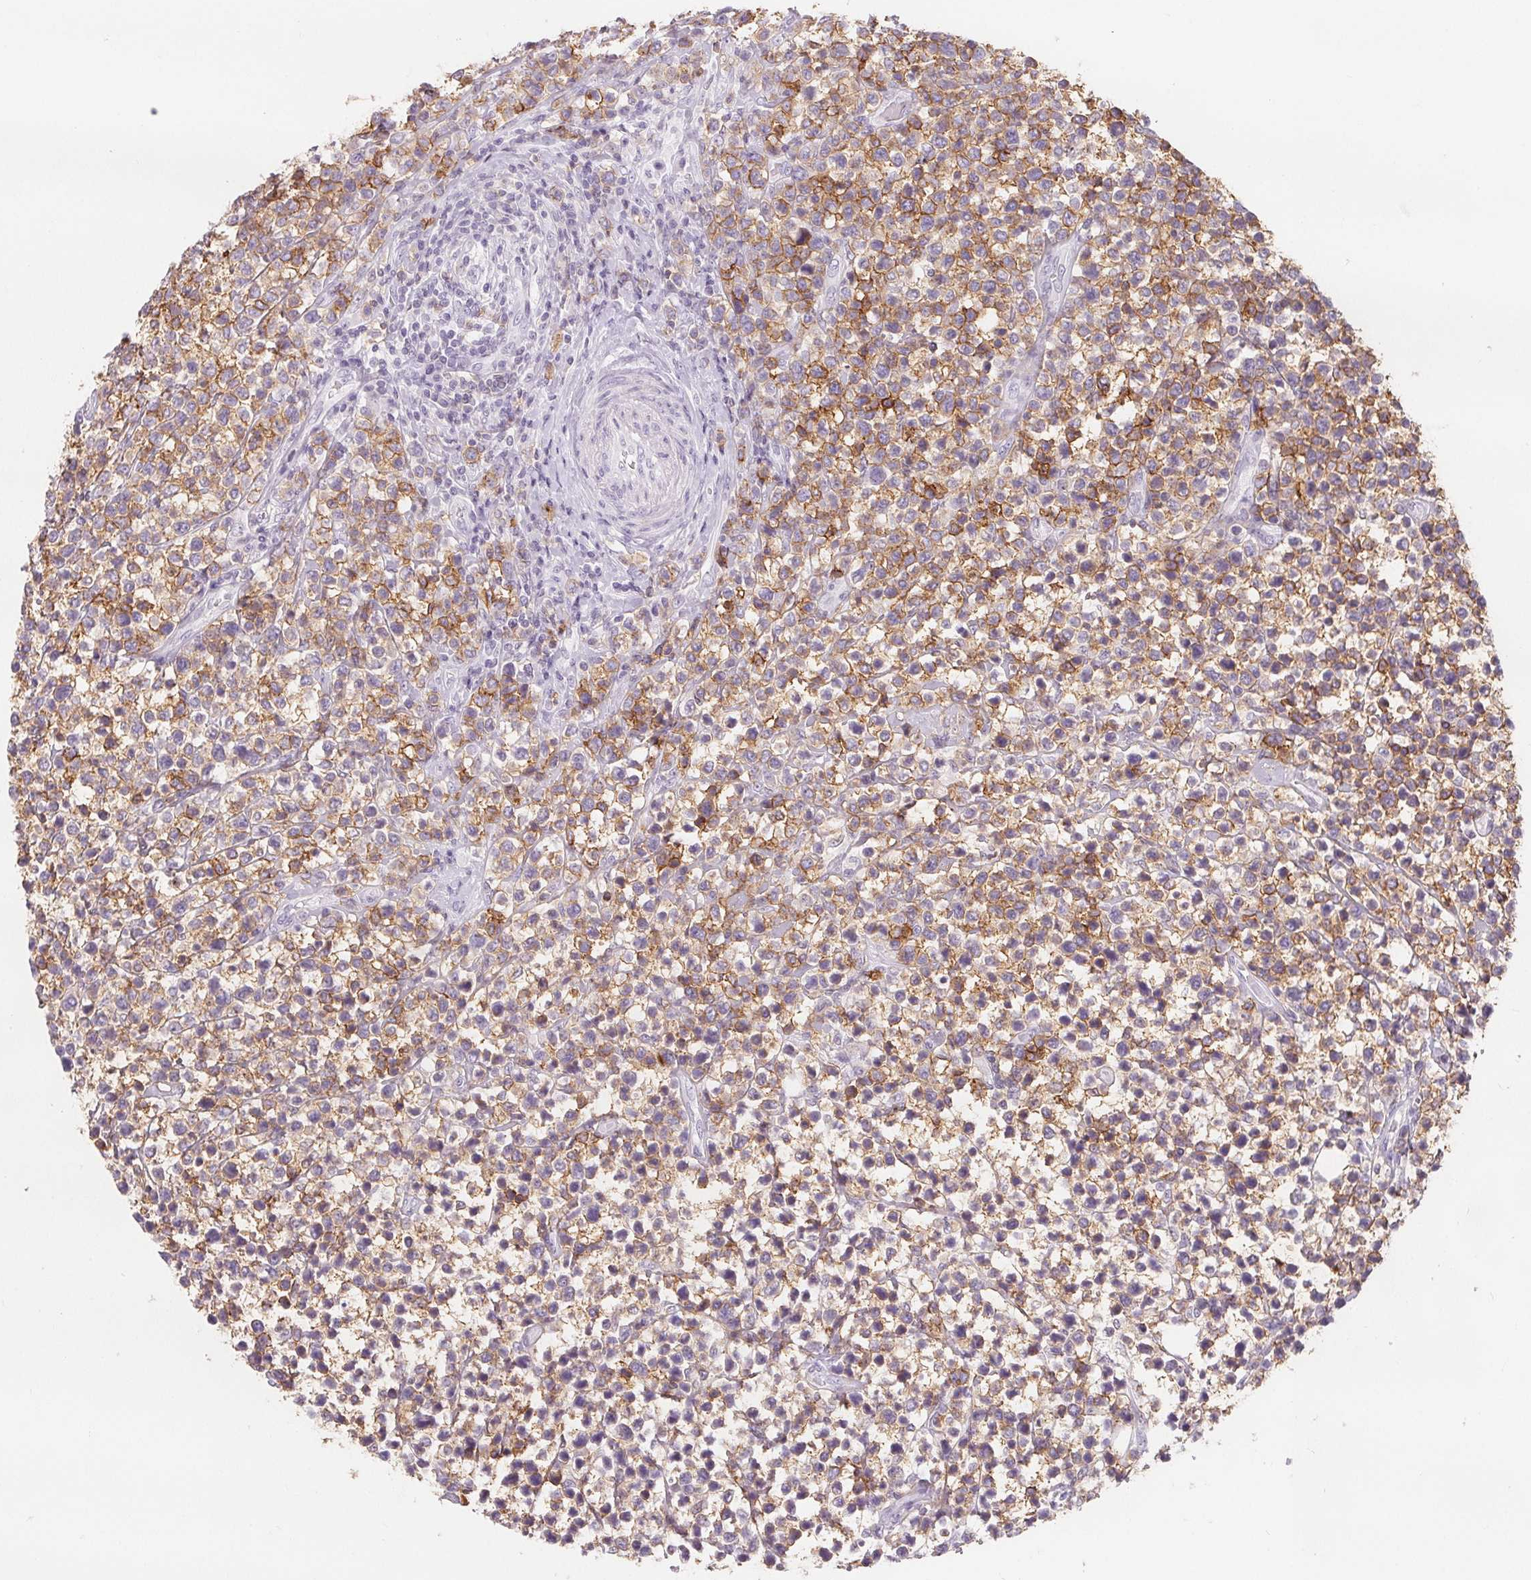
{"staining": {"intensity": "moderate", "quantity": "25%-75%", "location": "cytoplasmic/membranous"}, "tissue": "lymphoma", "cell_type": "Tumor cells", "image_type": "cancer", "snomed": [{"axis": "morphology", "description": "Malignant lymphoma, non-Hodgkin's type, High grade"}, {"axis": "topography", "description": "Soft tissue"}], "caption": "High-power microscopy captured an IHC photomicrograph of malignant lymphoma, non-Hodgkin's type (high-grade), revealing moderate cytoplasmic/membranous expression in approximately 25%-75% of tumor cells.", "gene": "CD69", "patient": {"sex": "female", "age": 56}}